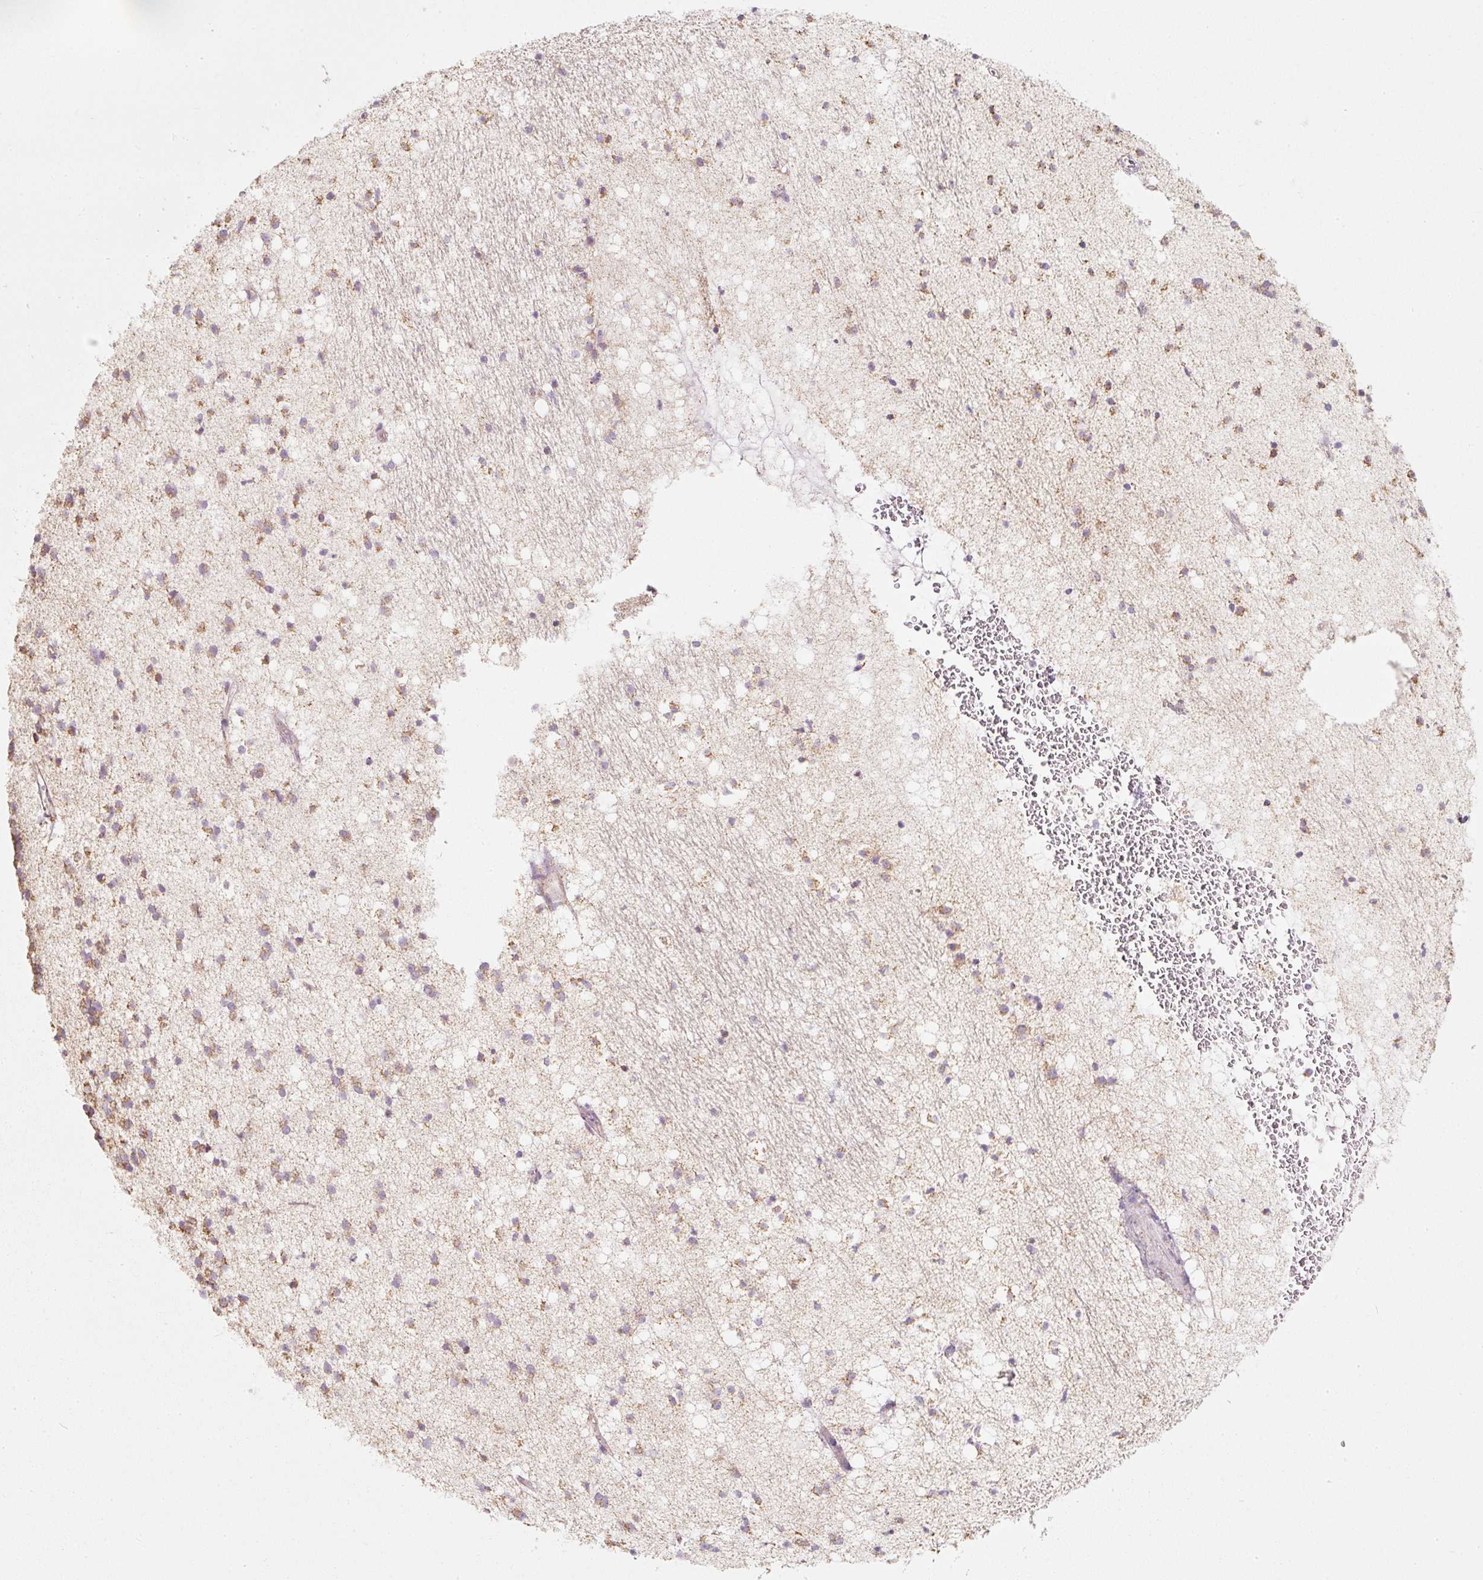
{"staining": {"intensity": "weak", "quantity": "<25%", "location": "cytoplasmic/membranous"}, "tissue": "caudate", "cell_type": "Glial cells", "image_type": "normal", "snomed": [{"axis": "morphology", "description": "Normal tissue, NOS"}, {"axis": "topography", "description": "Lateral ventricle wall"}], "caption": "Micrograph shows no protein expression in glial cells of unremarkable caudate. (DAB (3,3'-diaminobenzidine) immunohistochemistry (IHC) visualized using brightfield microscopy, high magnification).", "gene": "DUT", "patient": {"sex": "male", "age": 37}}